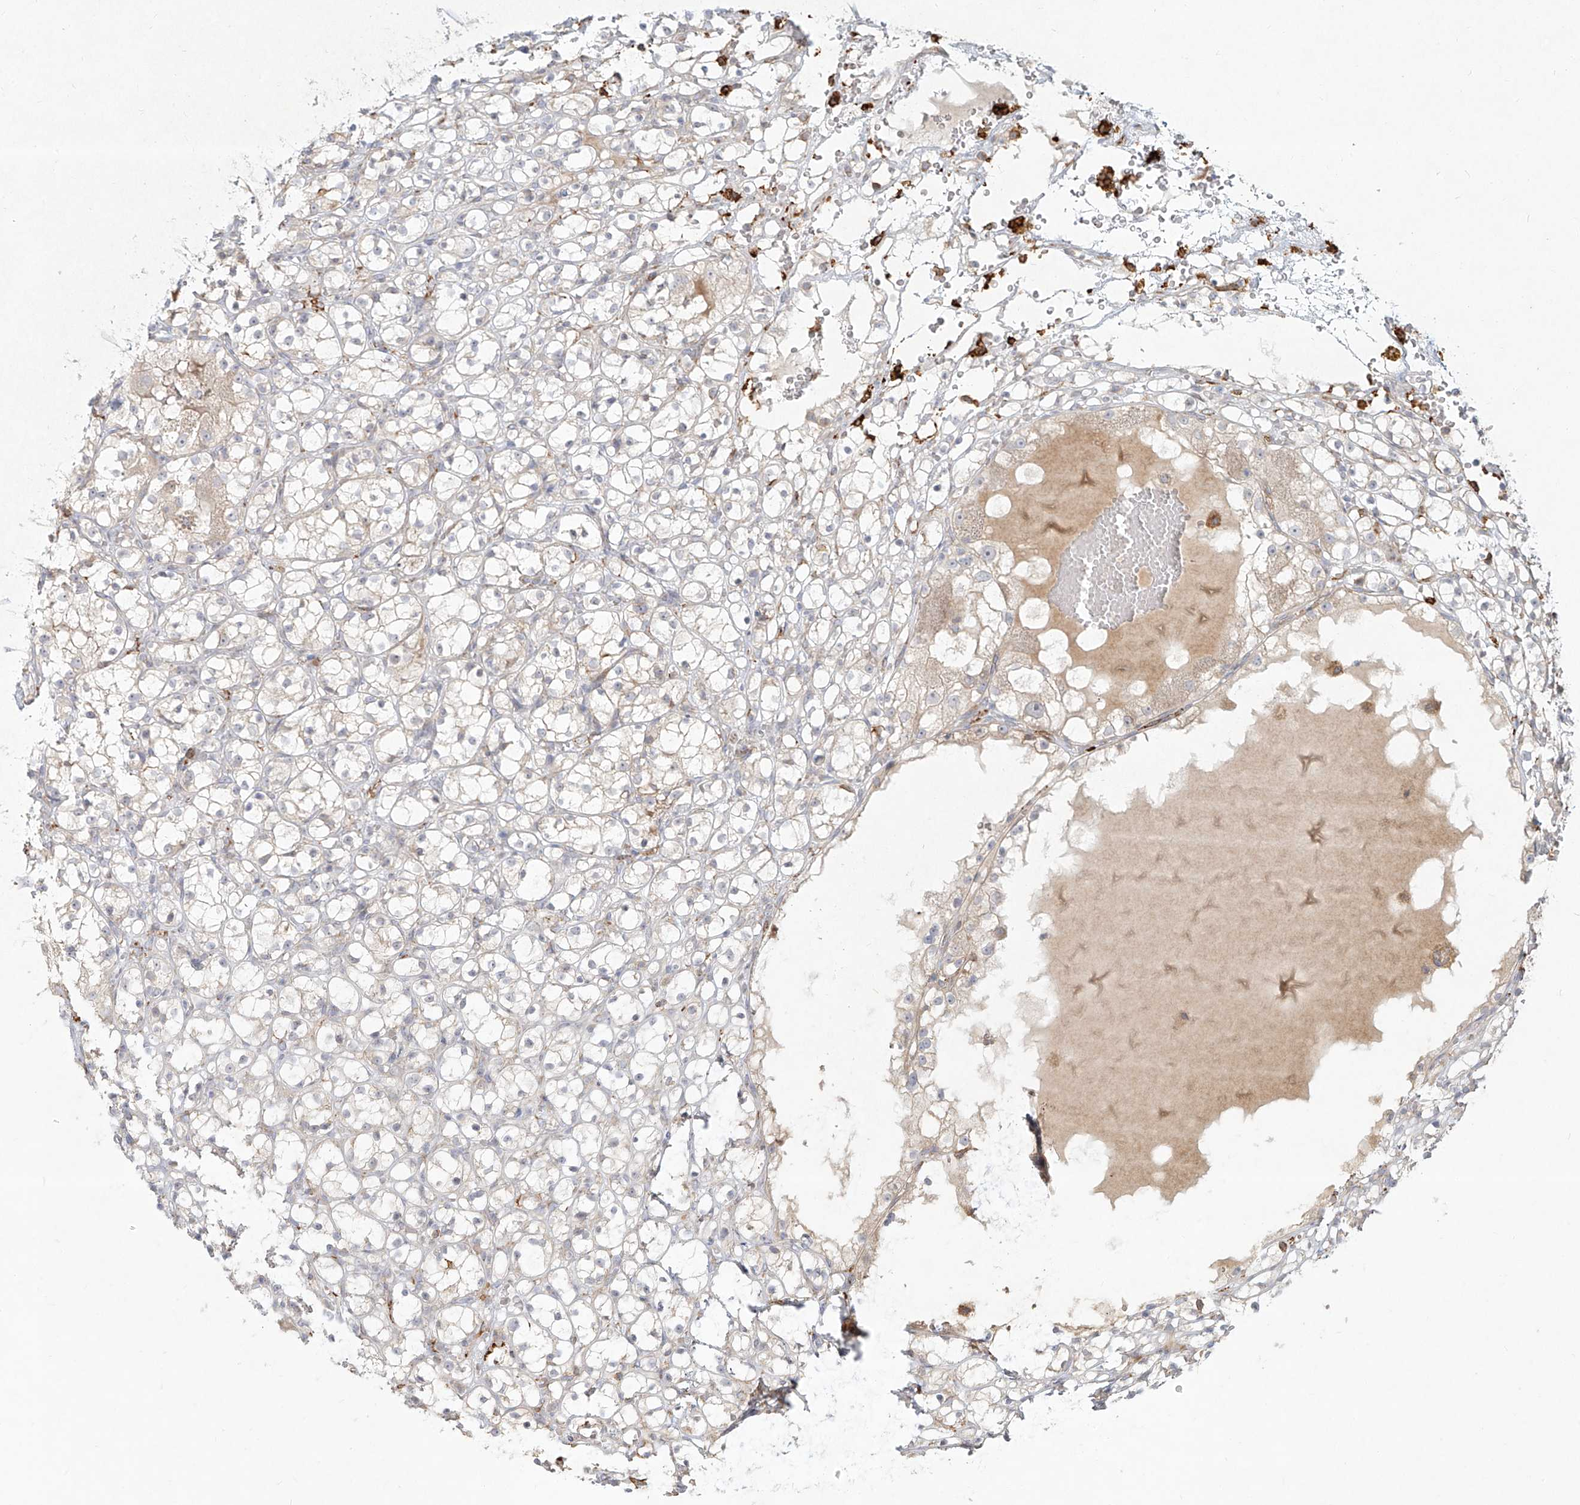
{"staining": {"intensity": "negative", "quantity": "none", "location": "none"}, "tissue": "renal cancer", "cell_type": "Tumor cells", "image_type": "cancer", "snomed": [{"axis": "morphology", "description": "Adenocarcinoma, NOS"}, {"axis": "topography", "description": "Kidney"}], "caption": "A high-resolution photomicrograph shows IHC staining of renal adenocarcinoma, which reveals no significant positivity in tumor cells.", "gene": "CD209", "patient": {"sex": "male", "age": 61}}